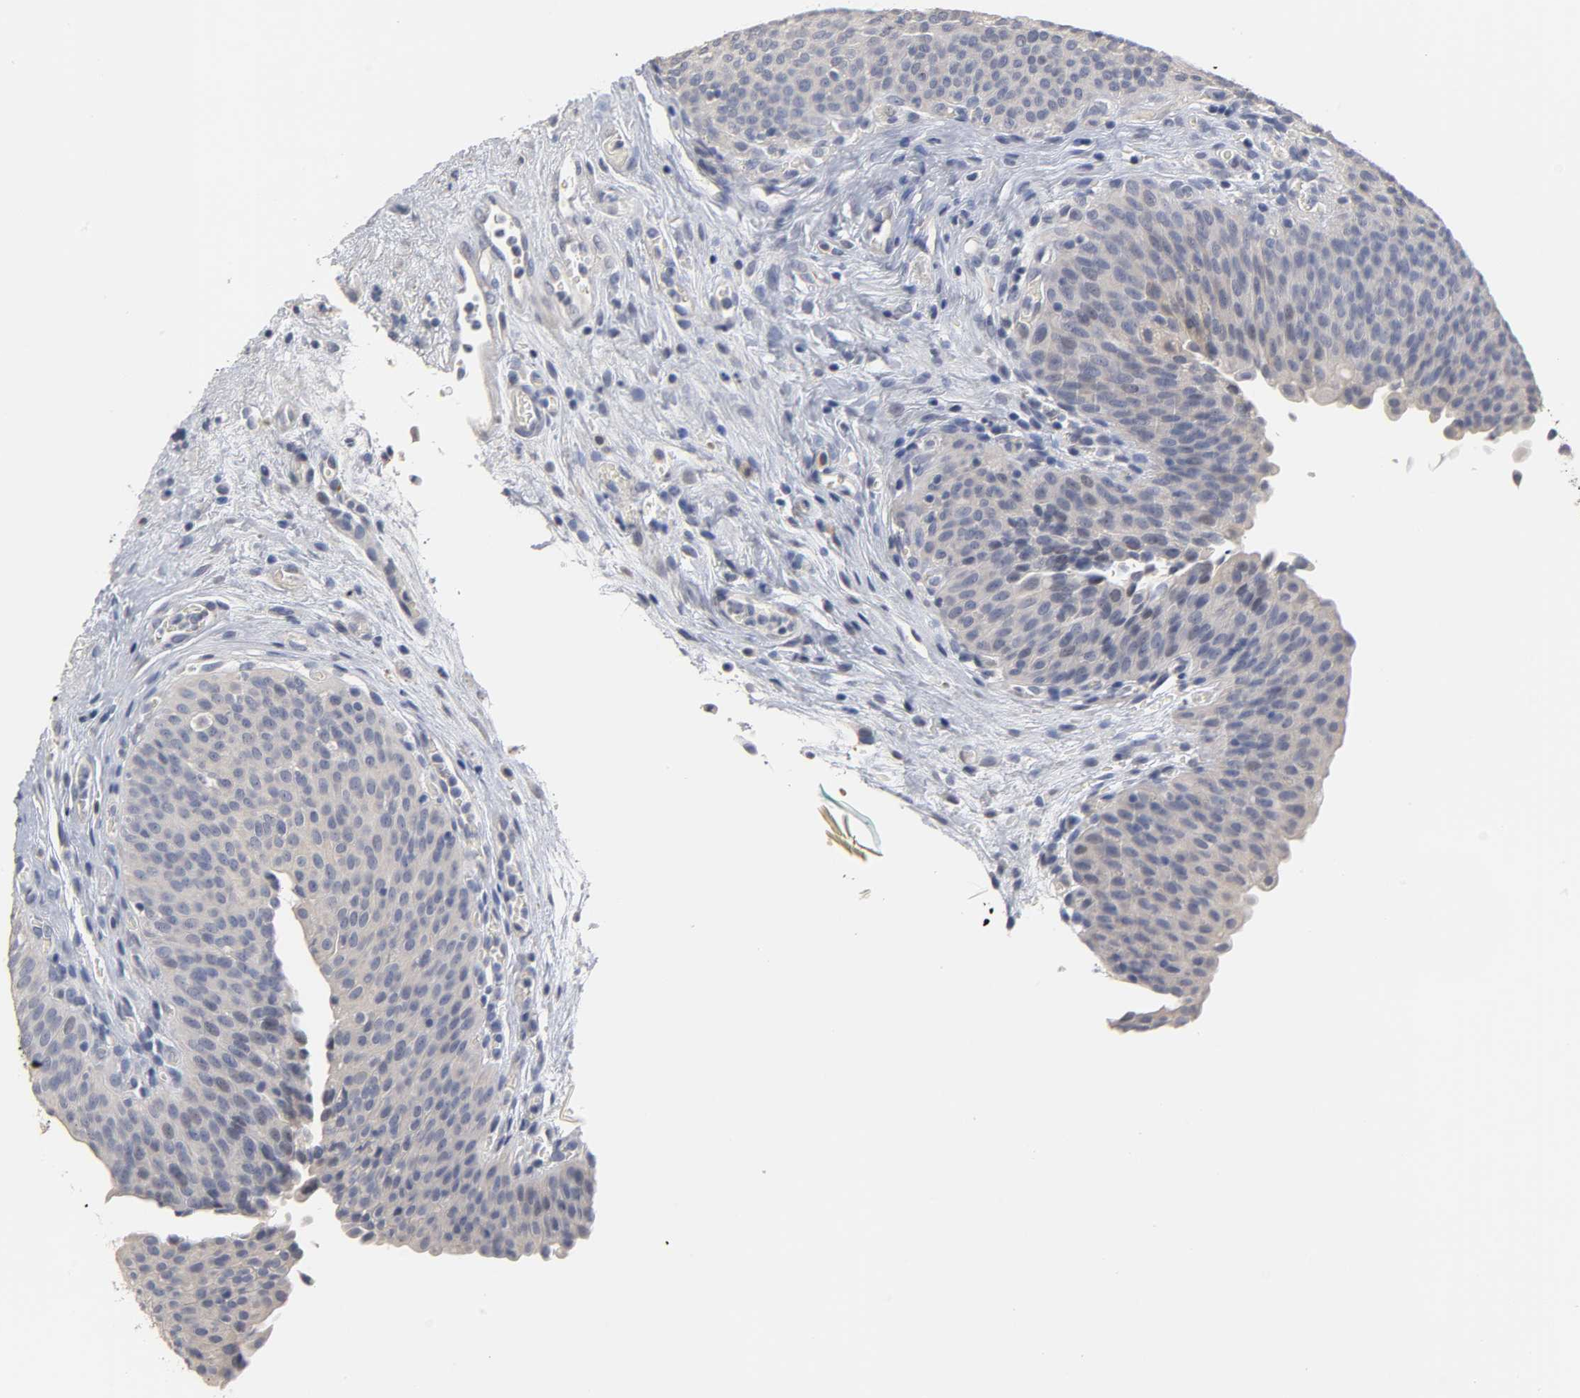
{"staining": {"intensity": "negative", "quantity": "none", "location": "none"}, "tissue": "urinary bladder", "cell_type": "Urothelial cells", "image_type": "normal", "snomed": [{"axis": "morphology", "description": "Normal tissue, NOS"}, {"axis": "morphology", "description": "Dysplasia, NOS"}, {"axis": "topography", "description": "Urinary bladder"}], "caption": "IHC photomicrograph of normal urinary bladder: human urinary bladder stained with DAB demonstrates no significant protein staining in urothelial cells. (DAB immunohistochemistry, high magnification).", "gene": "OVOL1", "patient": {"sex": "male", "age": 35}}